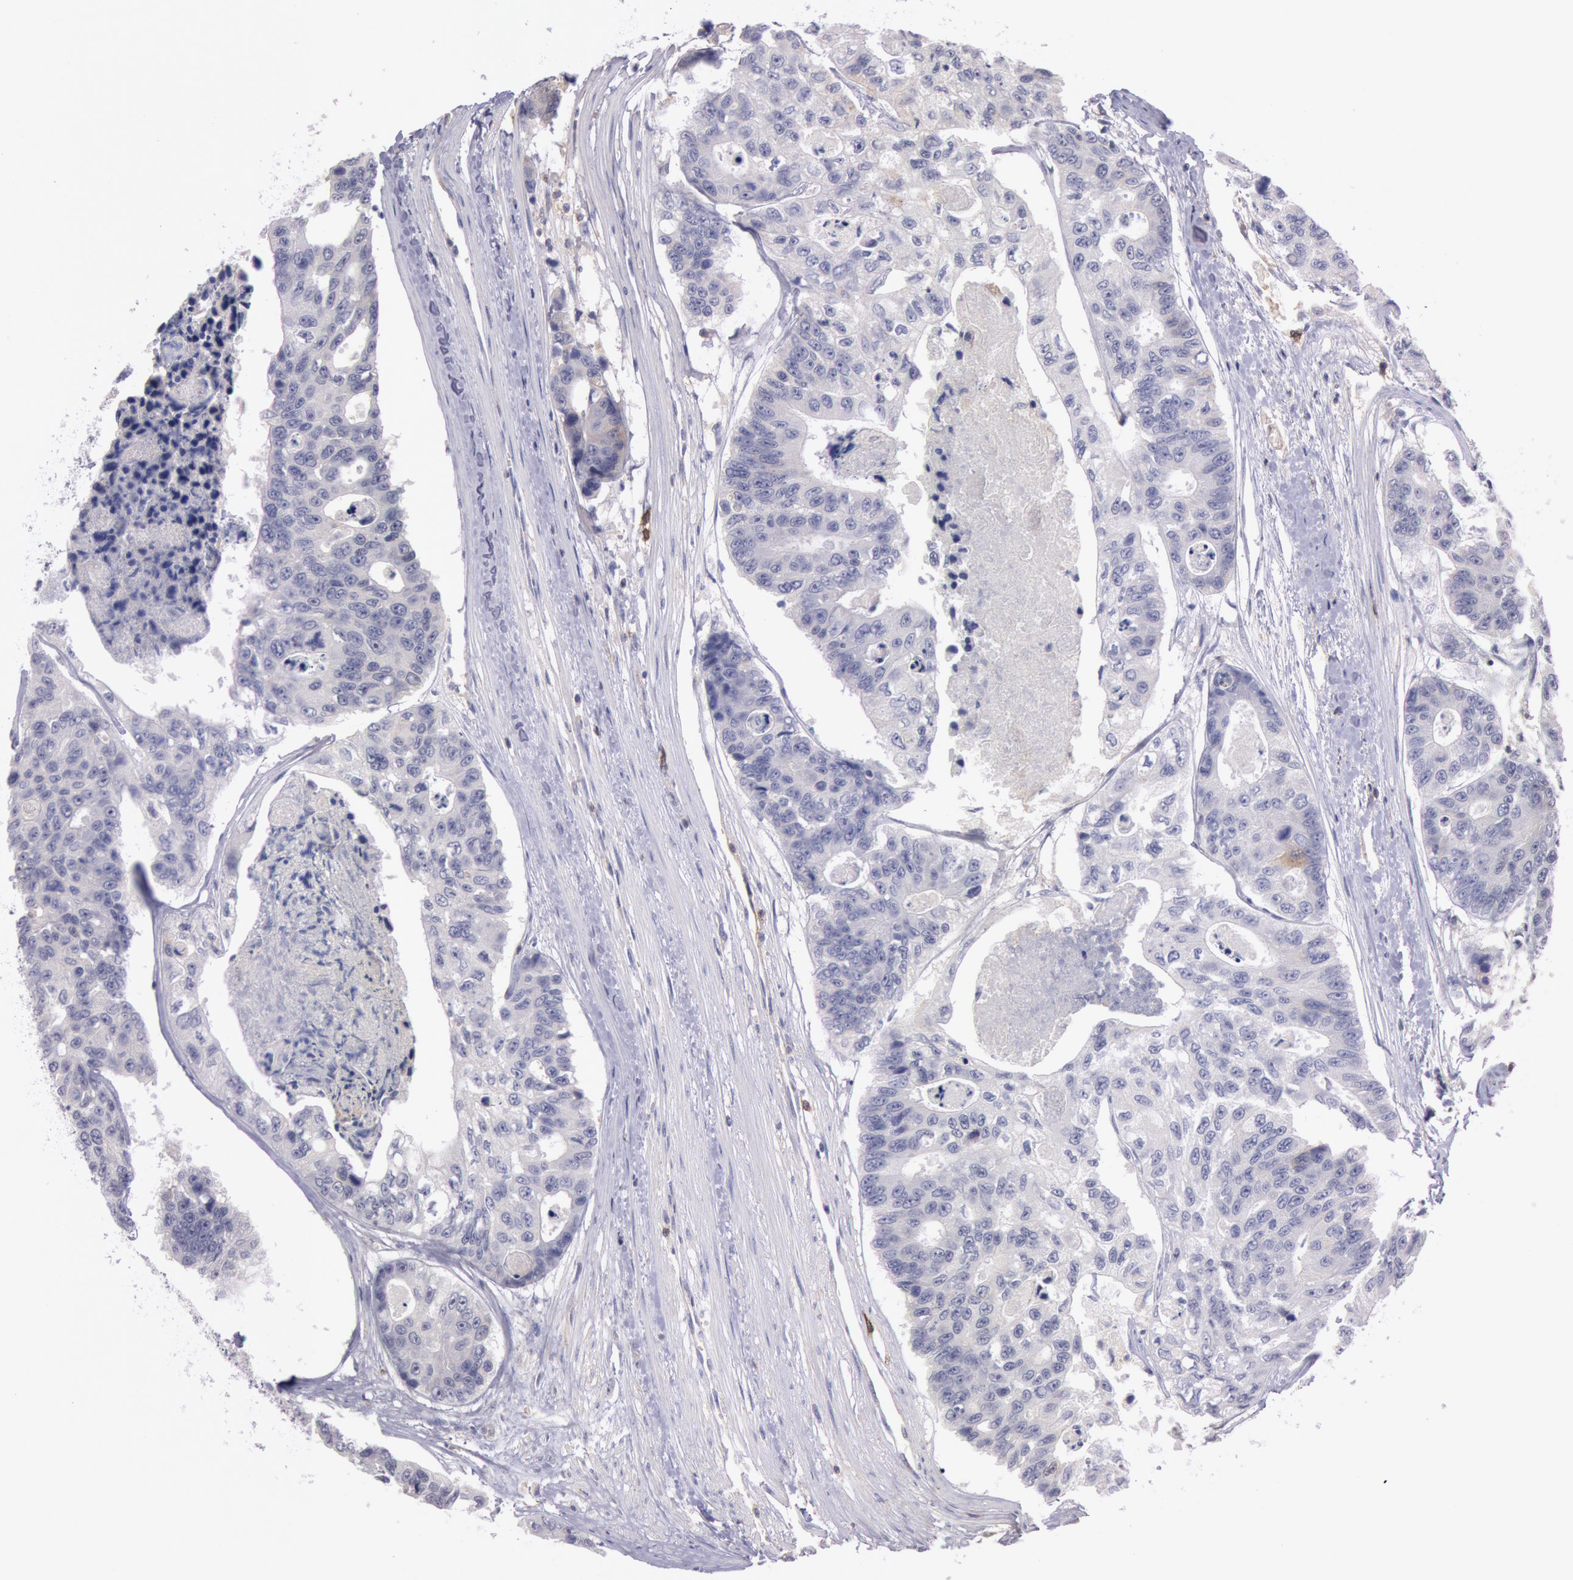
{"staining": {"intensity": "negative", "quantity": "none", "location": "none"}, "tissue": "colorectal cancer", "cell_type": "Tumor cells", "image_type": "cancer", "snomed": [{"axis": "morphology", "description": "Adenocarcinoma, NOS"}, {"axis": "topography", "description": "Colon"}], "caption": "High magnification brightfield microscopy of colorectal adenocarcinoma stained with DAB (brown) and counterstained with hematoxylin (blue): tumor cells show no significant positivity.", "gene": "TRIB2", "patient": {"sex": "female", "age": 86}}